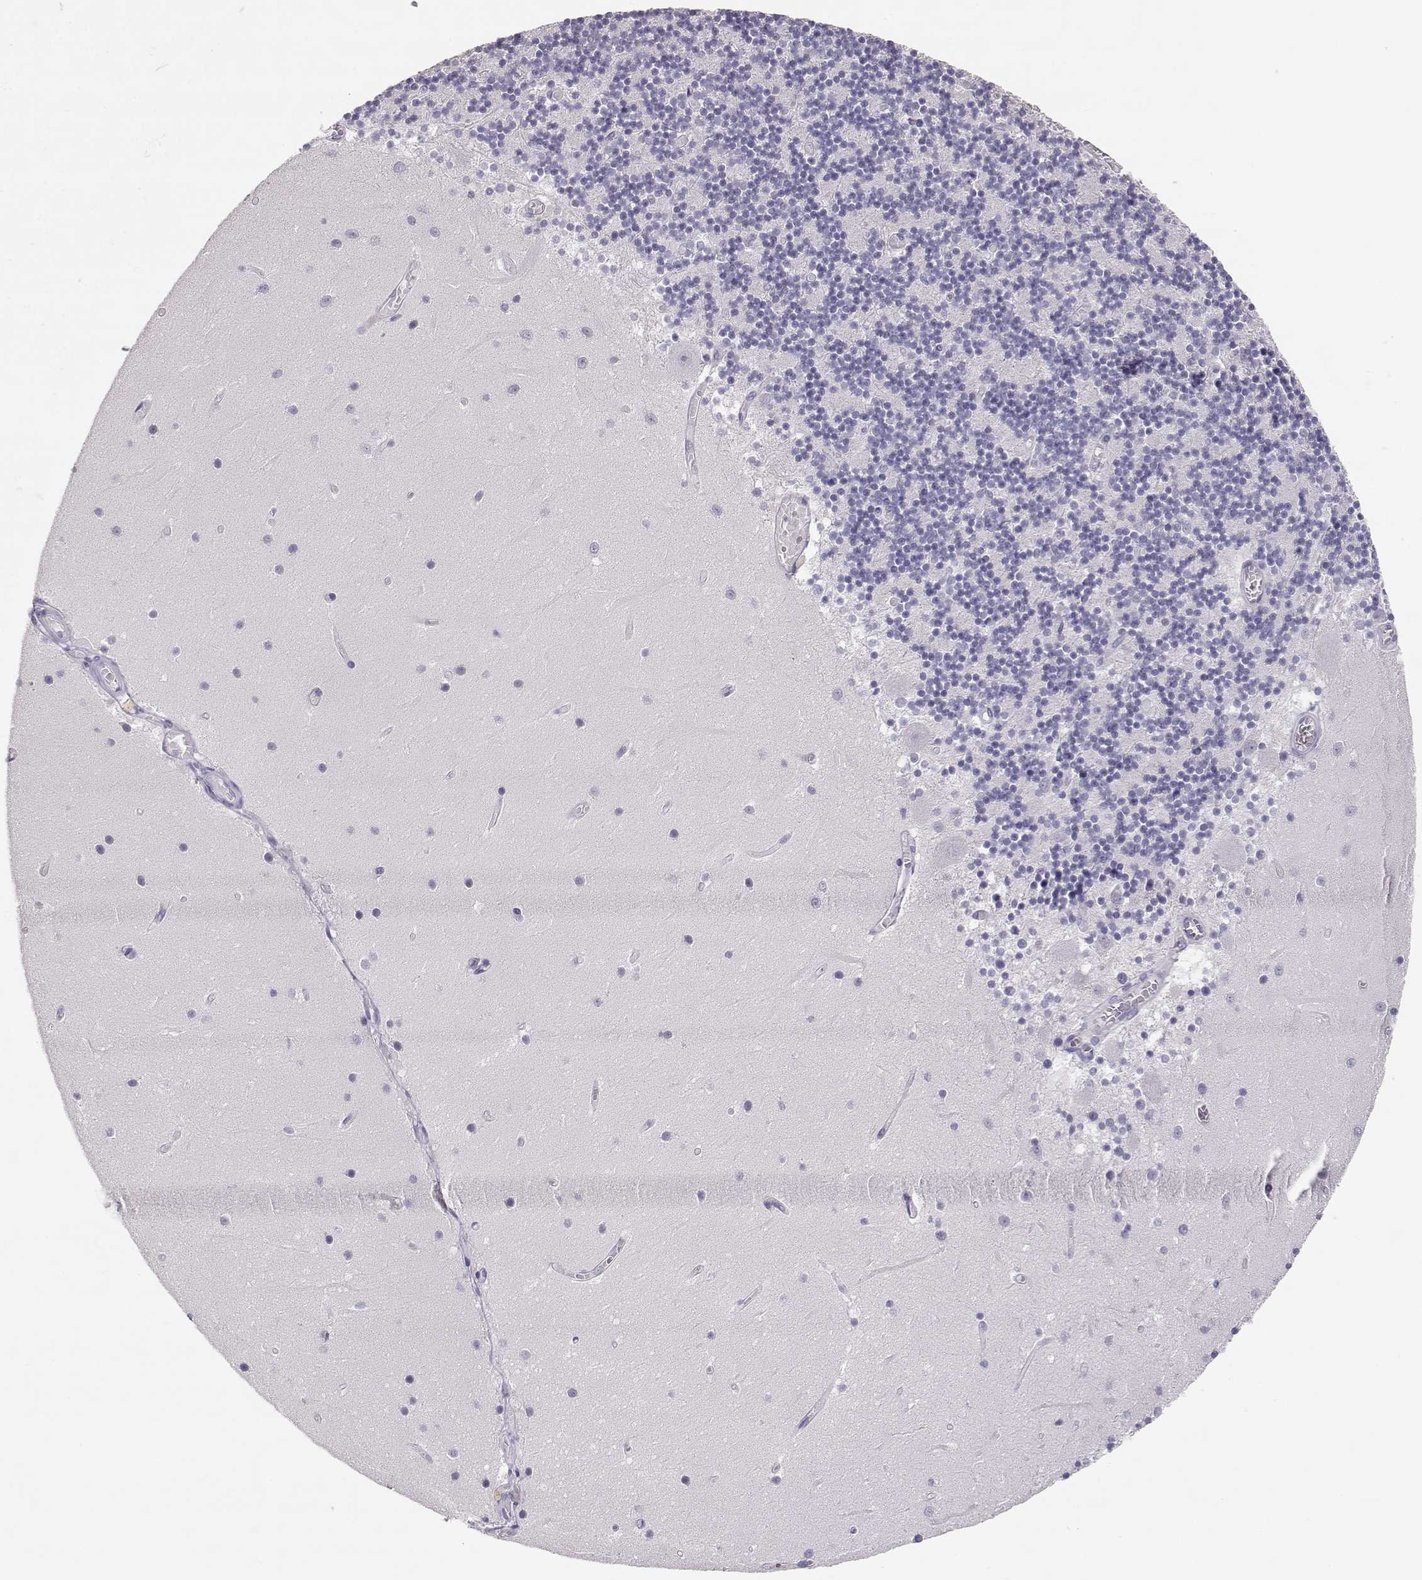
{"staining": {"intensity": "negative", "quantity": "none", "location": "none"}, "tissue": "cerebellum", "cell_type": "Cells in granular layer", "image_type": "normal", "snomed": [{"axis": "morphology", "description": "Normal tissue, NOS"}, {"axis": "topography", "description": "Cerebellum"}], "caption": "Immunohistochemistry histopathology image of unremarkable cerebellum: human cerebellum stained with DAB (3,3'-diaminobenzidine) reveals no significant protein expression in cells in granular layer.", "gene": "LEPR", "patient": {"sex": "female", "age": 28}}